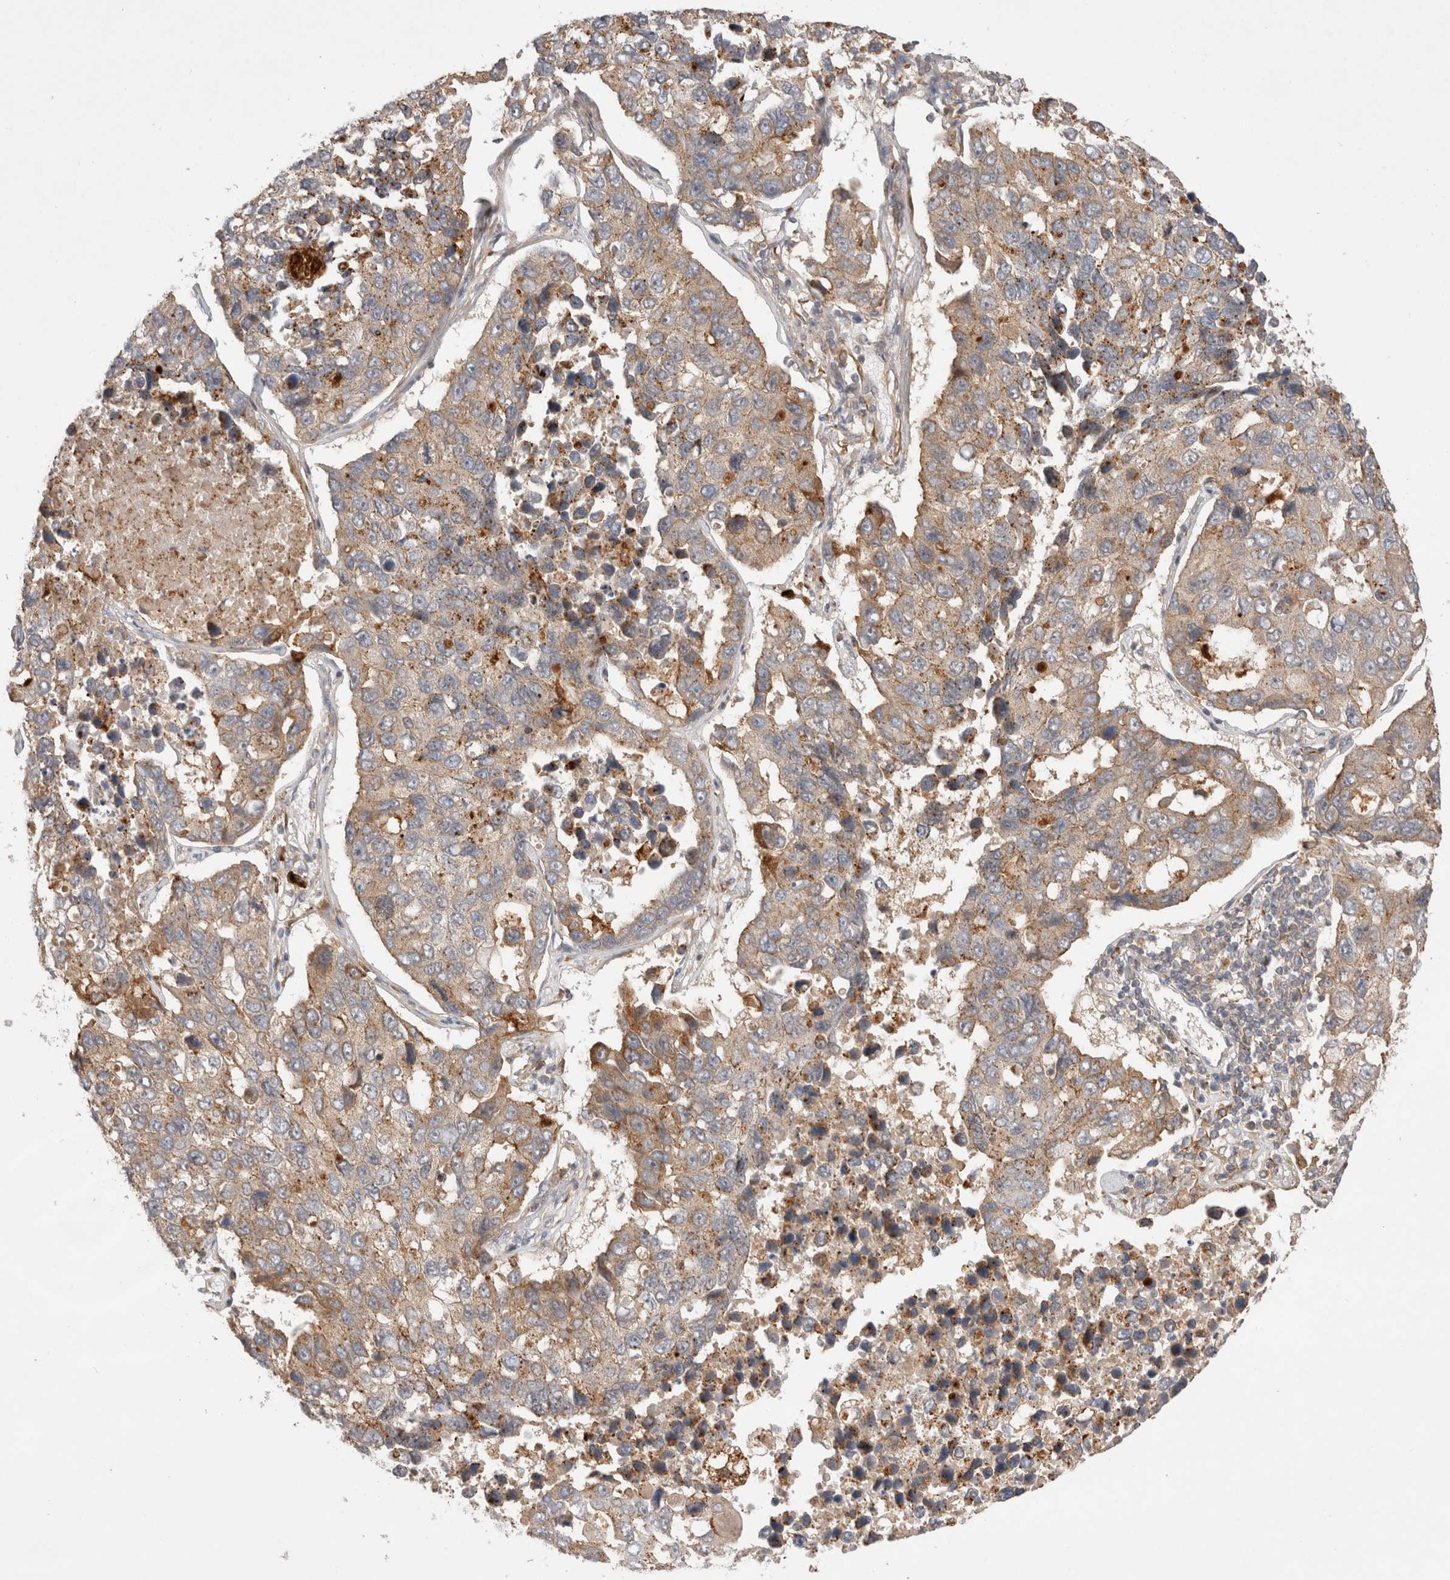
{"staining": {"intensity": "moderate", "quantity": "25%-75%", "location": "cytoplasmic/membranous"}, "tissue": "lung cancer", "cell_type": "Tumor cells", "image_type": "cancer", "snomed": [{"axis": "morphology", "description": "Adenocarcinoma, NOS"}, {"axis": "topography", "description": "Lung"}], "caption": "Immunohistochemical staining of human lung adenocarcinoma shows medium levels of moderate cytoplasmic/membranous protein positivity in about 25%-75% of tumor cells.", "gene": "VPS28", "patient": {"sex": "male", "age": 64}}